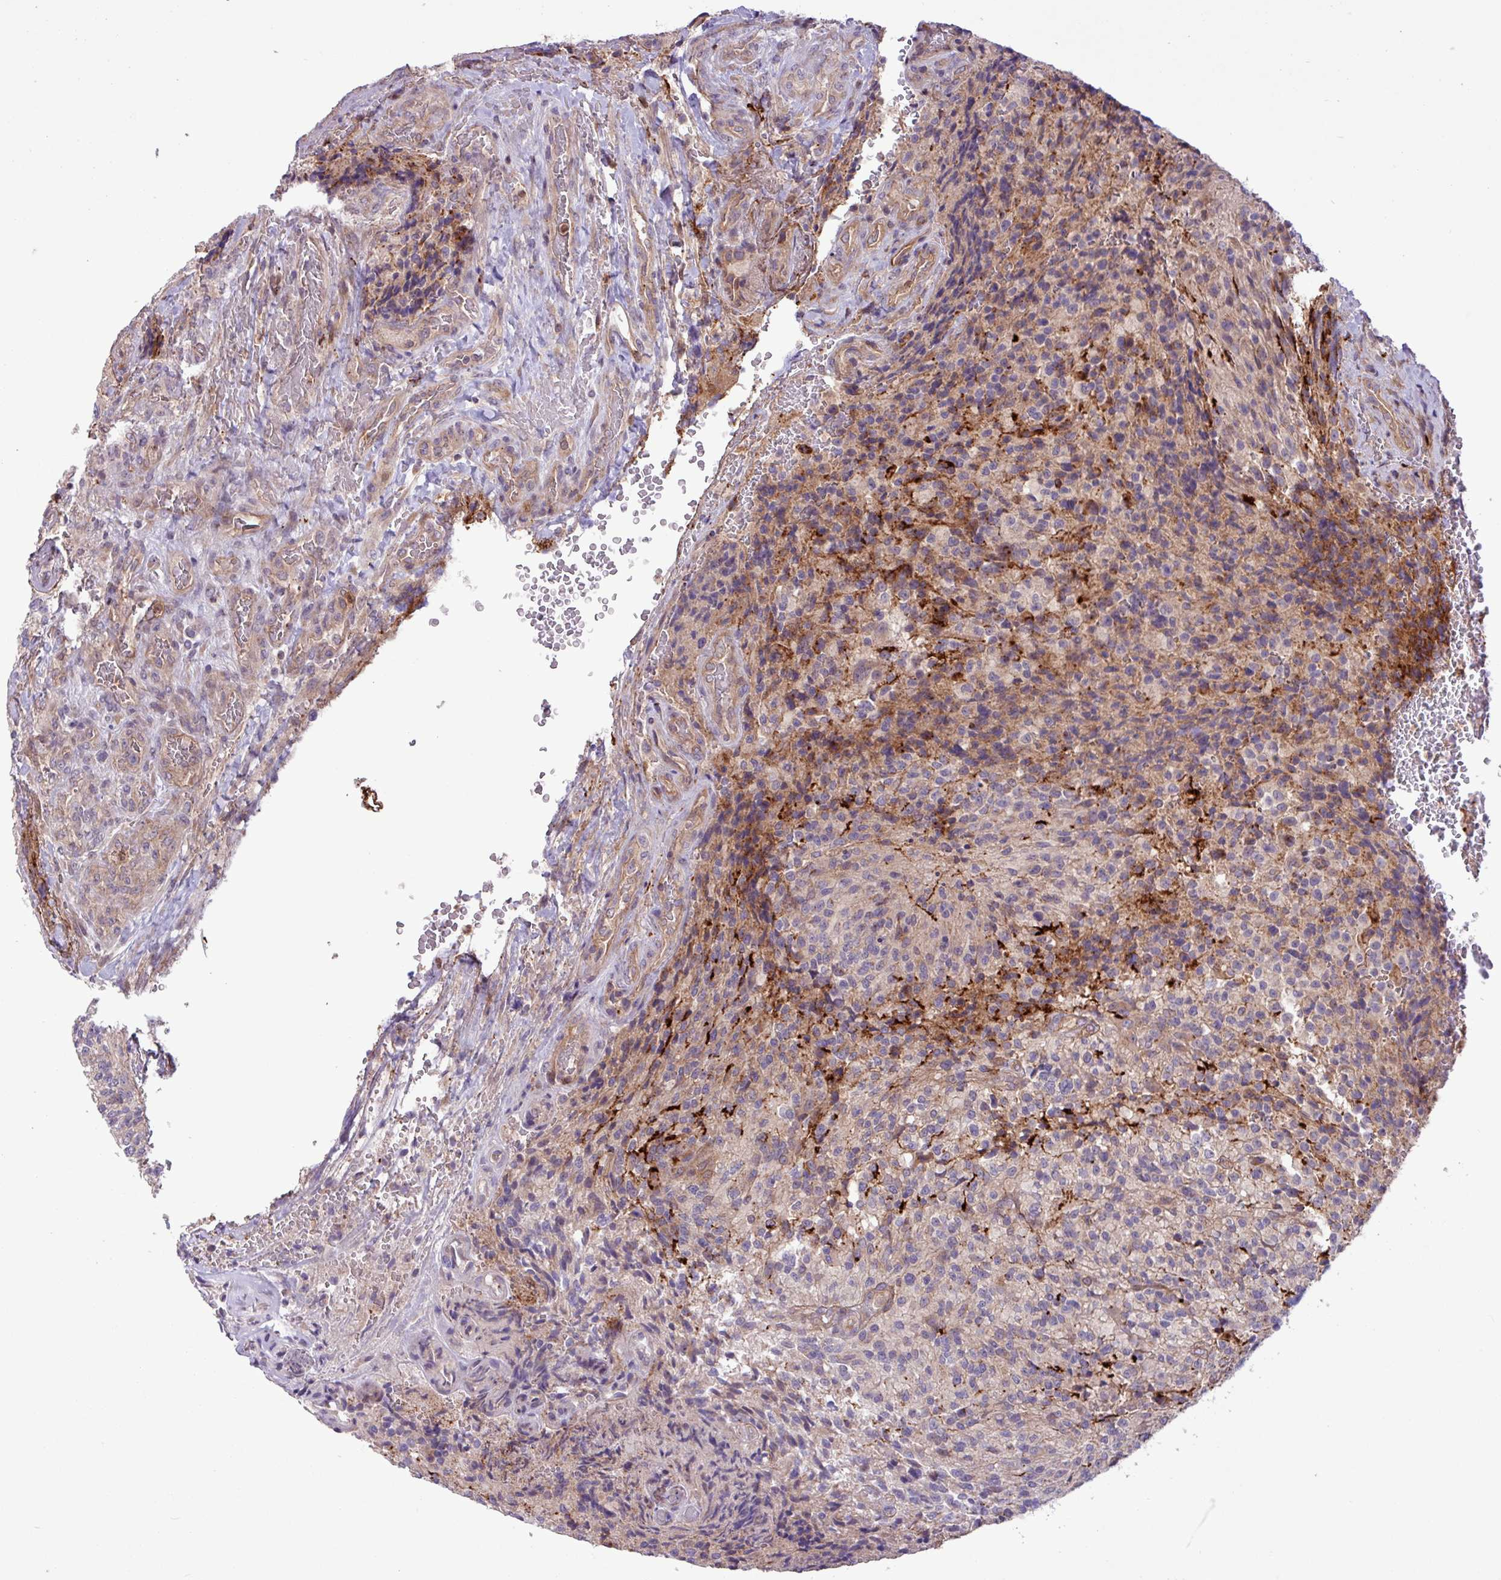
{"staining": {"intensity": "moderate", "quantity": "<25%", "location": "cytoplasmic/membranous"}, "tissue": "glioma", "cell_type": "Tumor cells", "image_type": "cancer", "snomed": [{"axis": "morphology", "description": "Normal tissue, NOS"}, {"axis": "morphology", "description": "Glioma, malignant, High grade"}, {"axis": "topography", "description": "Cerebral cortex"}], "caption": "The micrograph displays immunohistochemical staining of malignant glioma (high-grade). There is moderate cytoplasmic/membranous positivity is present in about <25% of tumor cells. (DAB (3,3'-diaminobenzidine) IHC, brown staining for protein, blue staining for nuclei).", "gene": "CNTRL", "patient": {"sex": "male", "age": 56}}